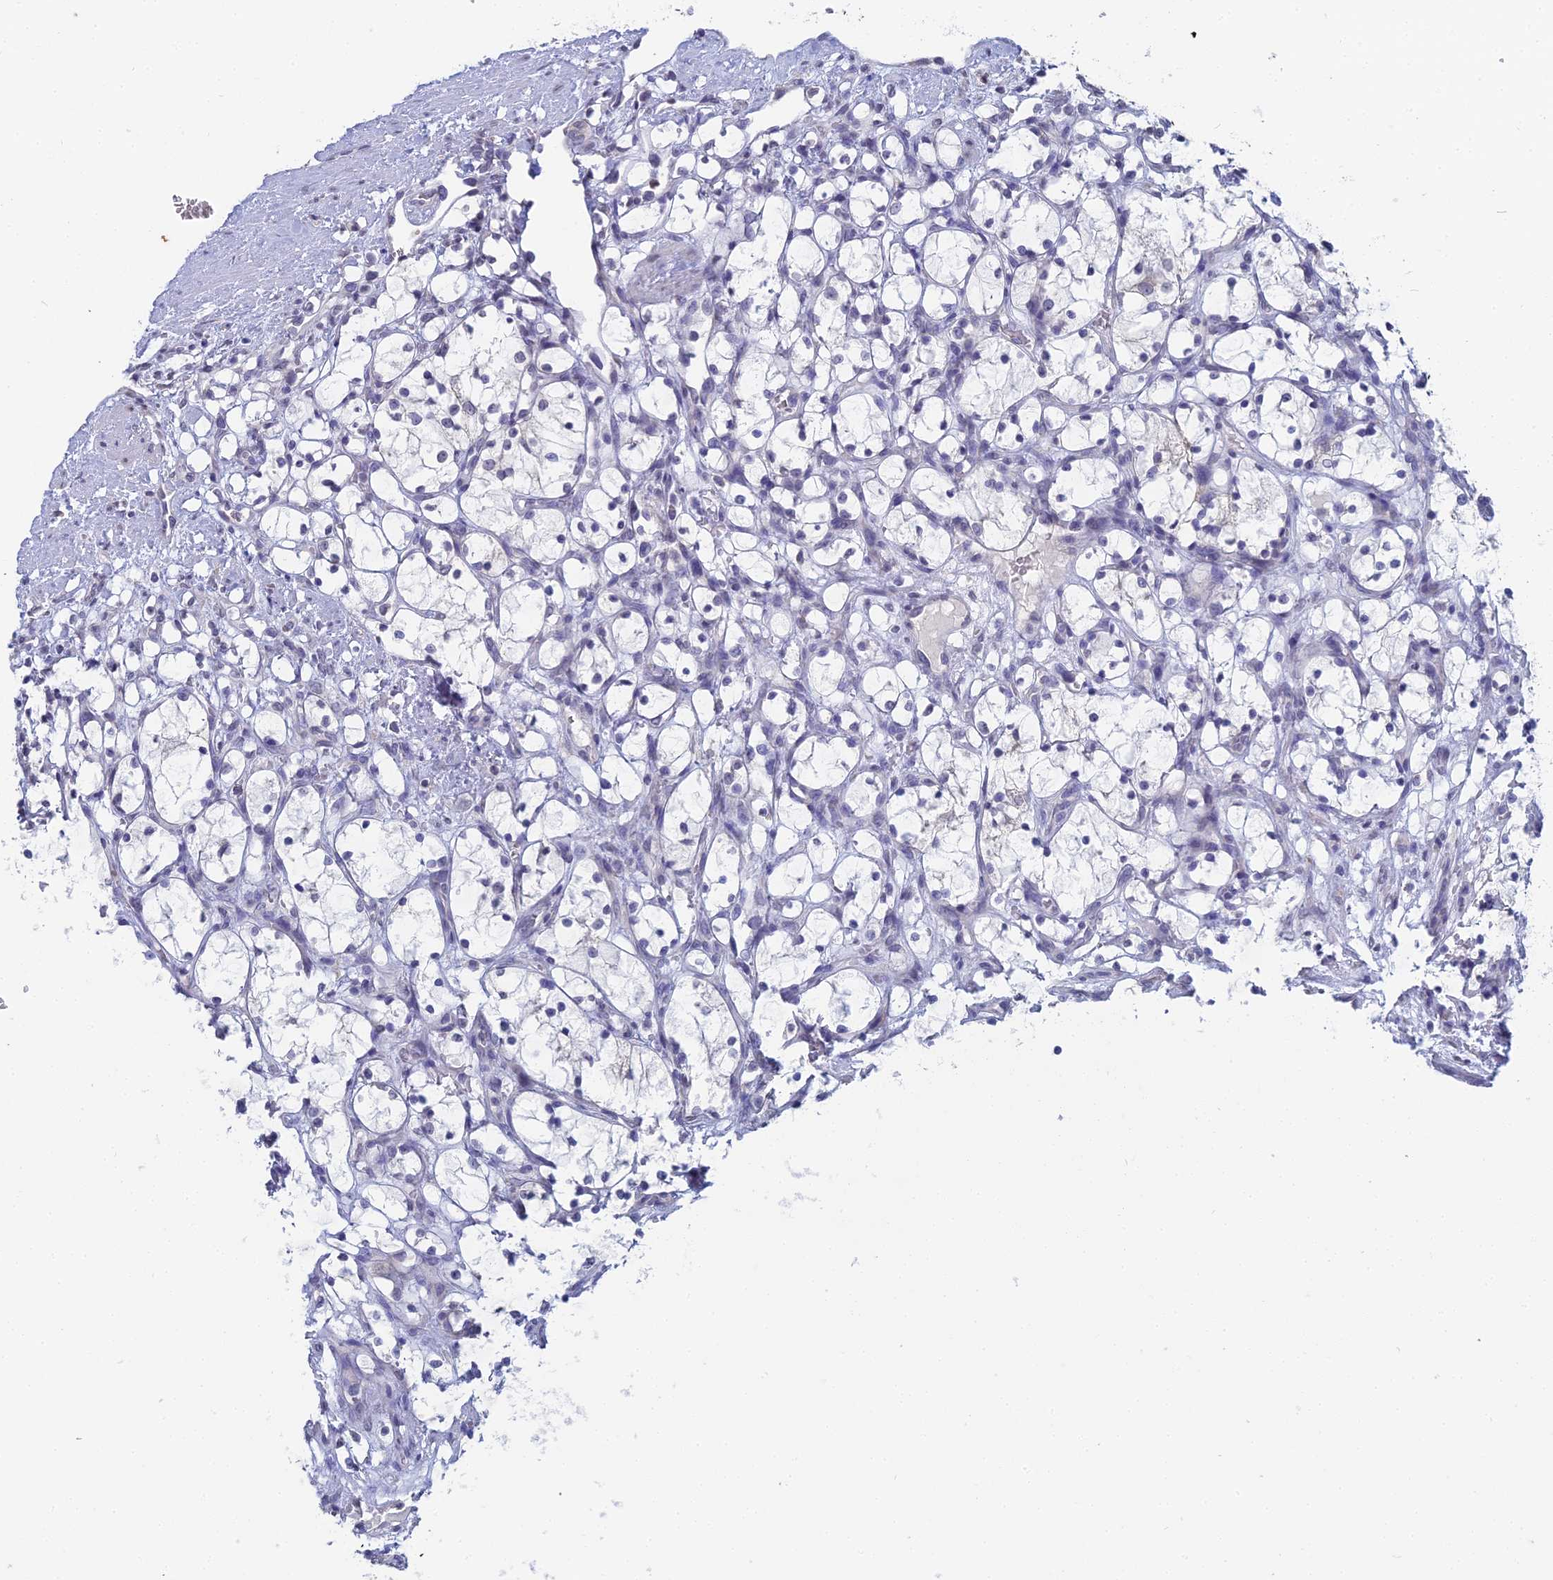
{"staining": {"intensity": "negative", "quantity": "none", "location": "none"}, "tissue": "renal cancer", "cell_type": "Tumor cells", "image_type": "cancer", "snomed": [{"axis": "morphology", "description": "Adenocarcinoma, NOS"}, {"axis": "topography", "description": "Kidney"}], "caption": "Photomicrograph shows no protein positivity in tumor cells of renal cancer tissue.", "gene": "PRR22", "patient": {"sex": "female", "age": 69}}